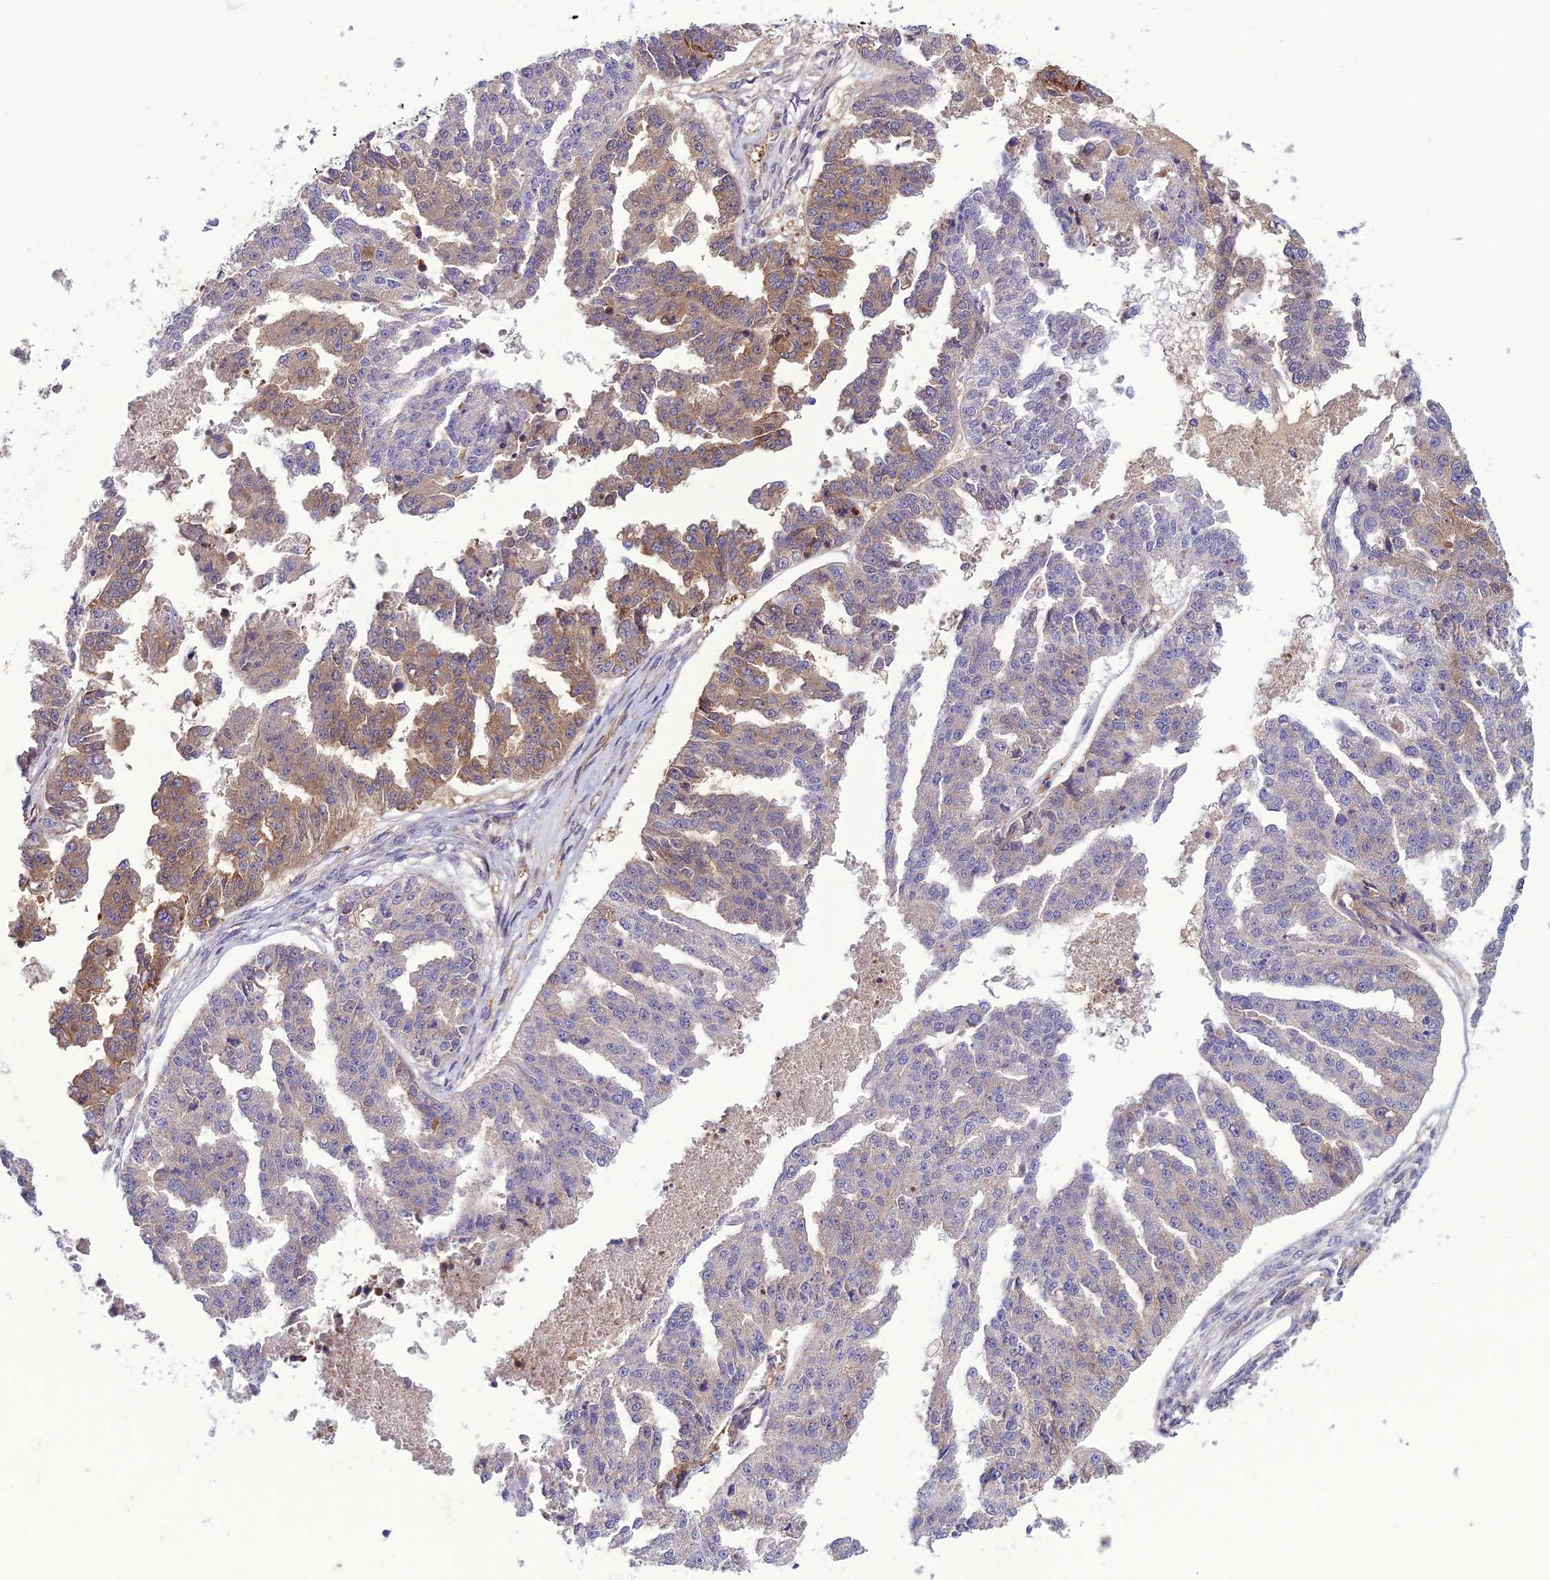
{"staining": {"intensity": "moderate", "quantity": "<25%", "location": "cytoplasmic/membranous"}, "tissue": "ovarian cancer", "cell_type": "Tumor cells", "image_type": "cancer", "snomed": [{"axis": "morphology", "description": "Cystadenocarcinoma, serous, NOS"}, {"axis": "topography", "description": "Ovary"}], "caption": "Serous cystadenocarcinoma (ovarian) stained for a protein reveals moderate cytoplasmic/membranous positivity in tumor cells. Immunohistochemistry stains the protein in brown and the nuclei are stained blue.", "gene": "GDF6", "patient": {"sex": "female", "age": 58}}